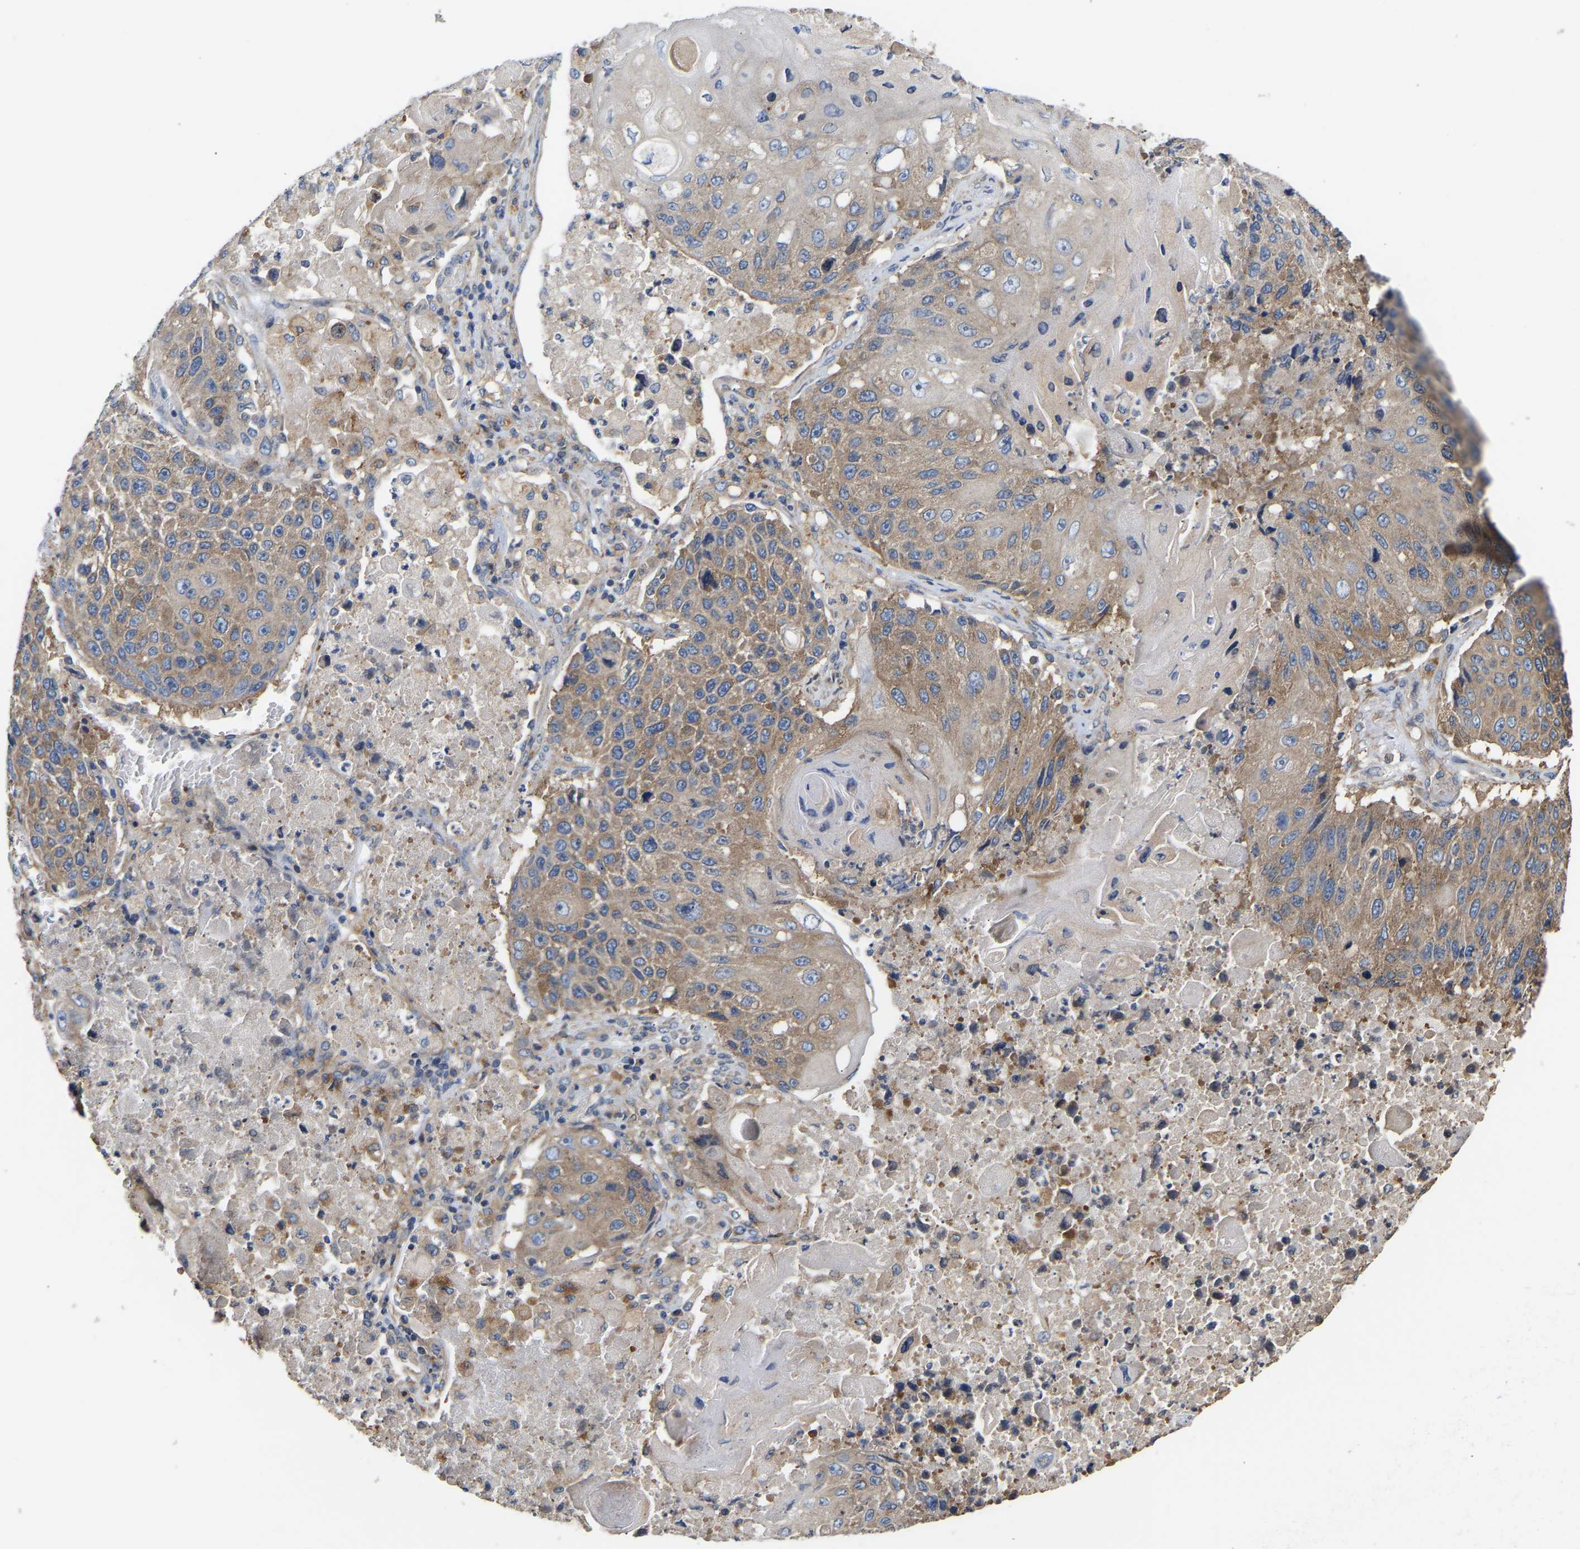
{"staining": {"intensity": "moderate", "quantity": ">75%", "location": "cytoplasmic/membranous"}, "tissue": "lung cancer", "cell_type": "Tumor cells", "image_type": "cancer", "snomed": [{"axis": "morphology", "description": "Squamous cell carcinoma, NOS"}, {"axis": "topography", "description": "Lung"}], "caption": "Human lung squamous cell carcinoma stained with a brown dye reveals moderate cytoplasmic/membranous positive staining in approximately >75% of tumor cells.", "gene": "AIMP2", "patient": {"sex": "male", "age": 61}}